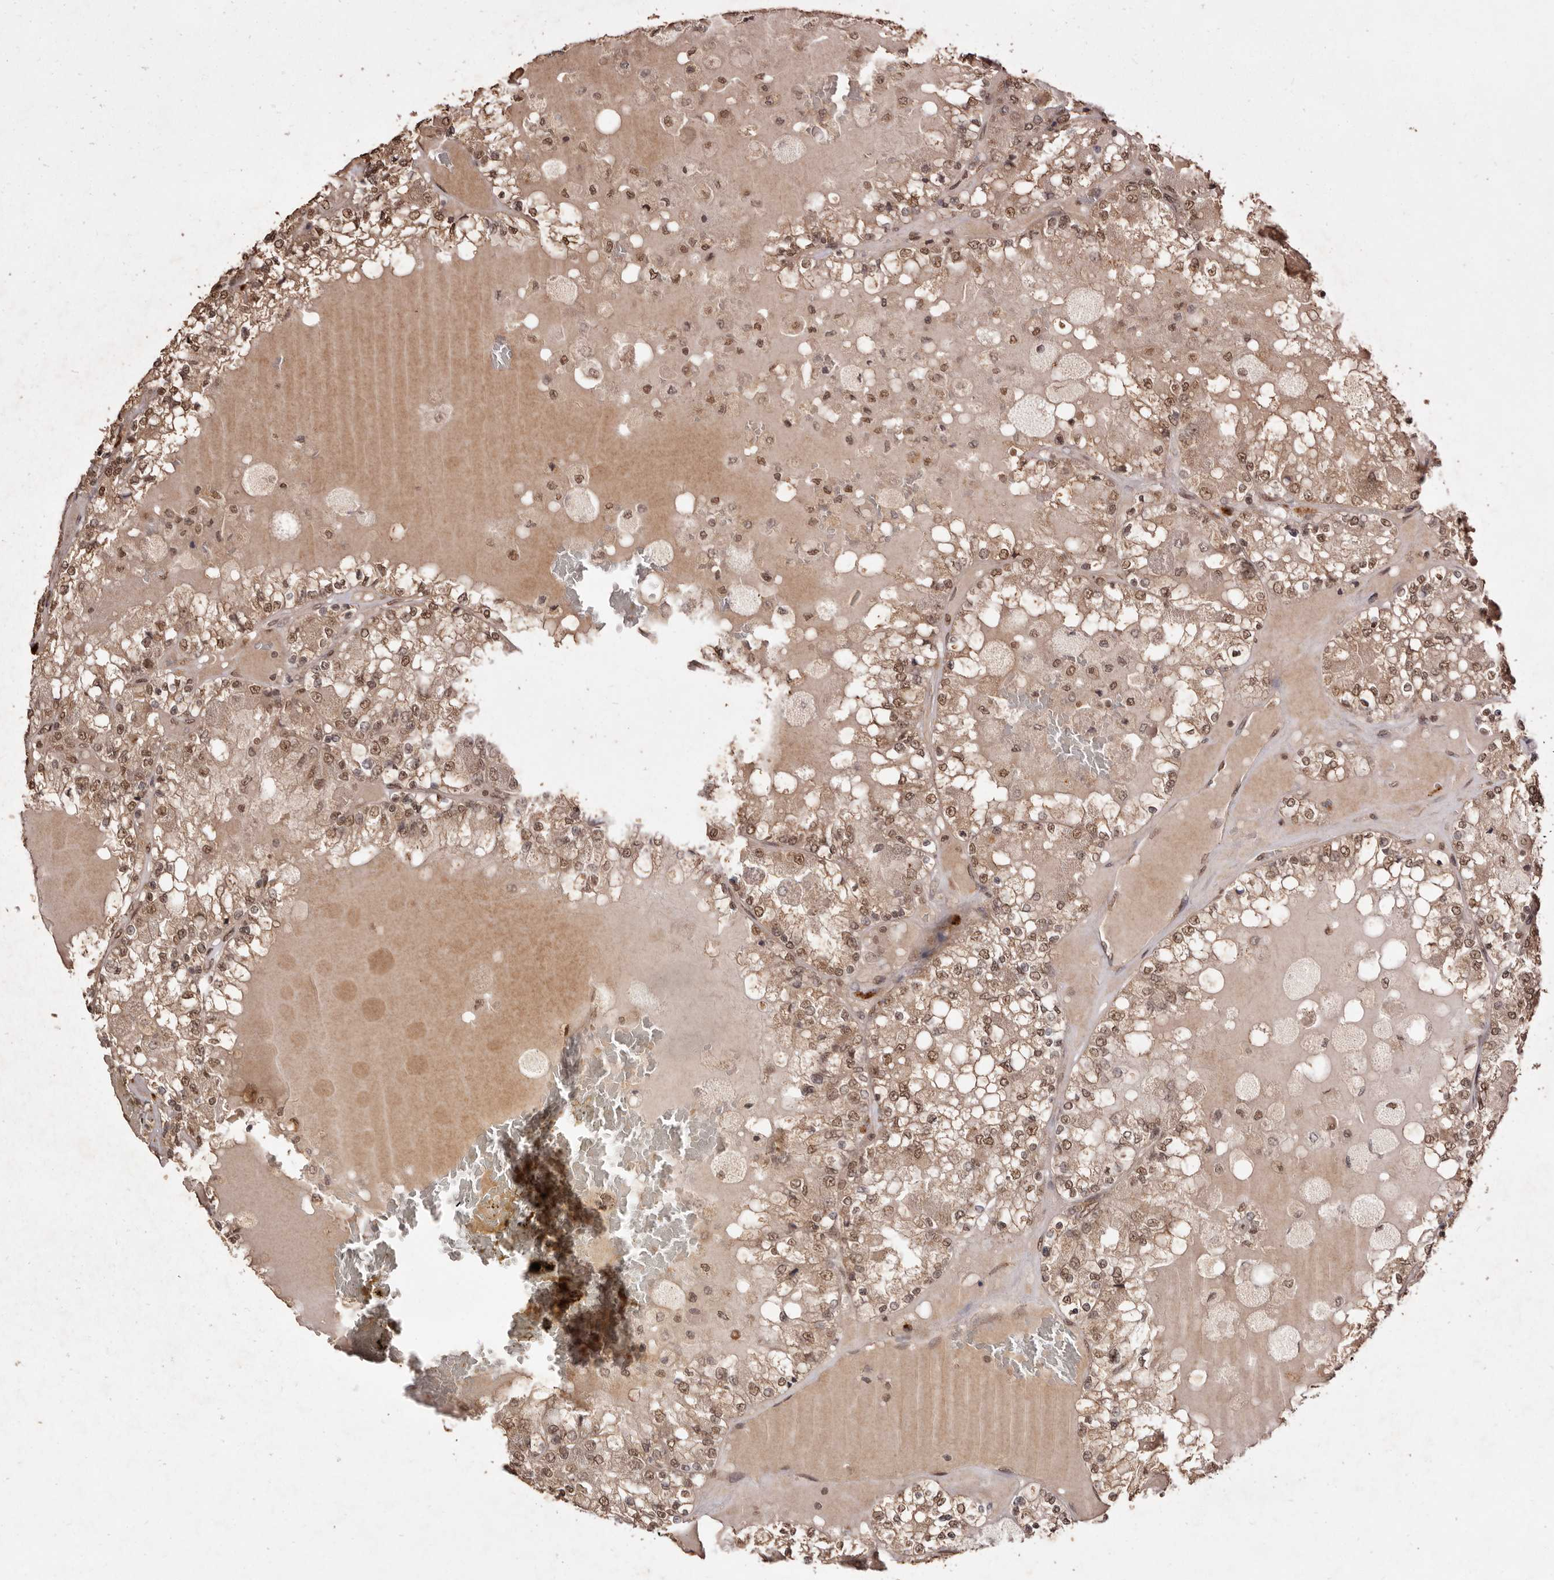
{"staining": {"intensity": "moderate", "quantity": ">75%", "location": "cytoplasmic/membranous,nuclear"}, "tissue": "renal cancer", "cell_type": "Tumor cells", "image_type": "cancer", "snomed": [{"axis": "morphology", "description": "Adenocarcinoma, NOS"}, {"axis": "topography", "description": "Kidney"}], "caption": "IHC image of neoplastic tissue: renal cancer stained using IHC shows medium levels of moderate protein expression localized specifically in the cytoplasmic/membranous and nuclear of tumor cells, appearing as a cytoplasmic/membranous and nuclear brown color.", "gene": "NOTCH1", "patient": {"sex": "female", "age": 56}}